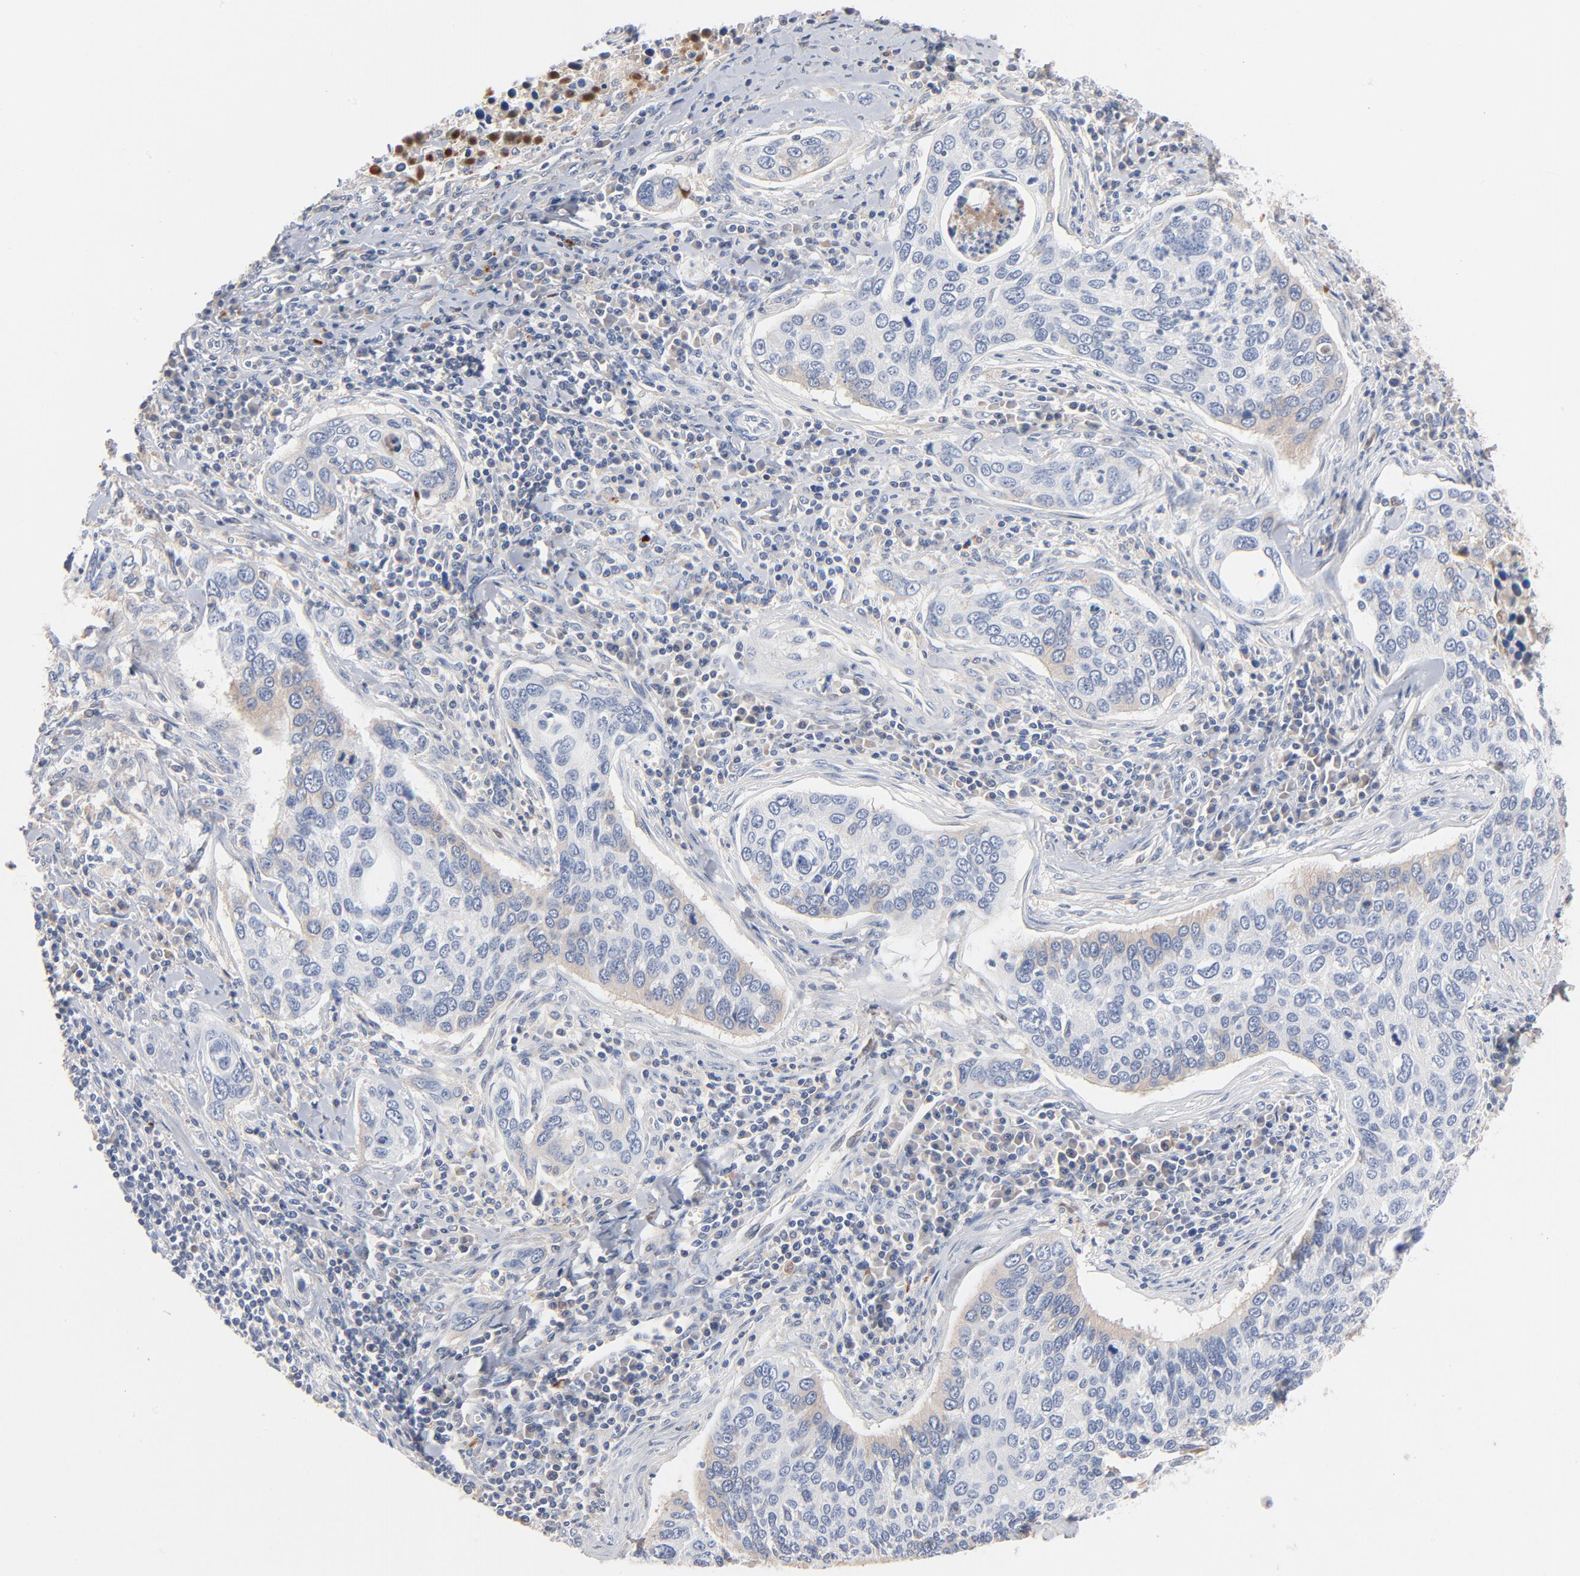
{"staining": {"intensity": "negative", "quantity": "none", "location": "none"}, "tissue": "cervical cancer", "cell_type": "Tumor cells", "image_type": "cancer", "snomed": [{"axis": "morphology", "description": "Squamous cell carcinoma, NOS"}, {"axis": "topography", "description": "Cervix"}], "caption": "High magnification brightfield microscopy of cervical squamous cell carcinoma stained with DAB (brown) and counterstained with hematoxylin (blue): tumor cells show no significant expression. (DAB immunohistochemistry with hematoxylin counter stain).", "gene": "SERPINA4", "patient": {"sex": "female", "age": 53}}